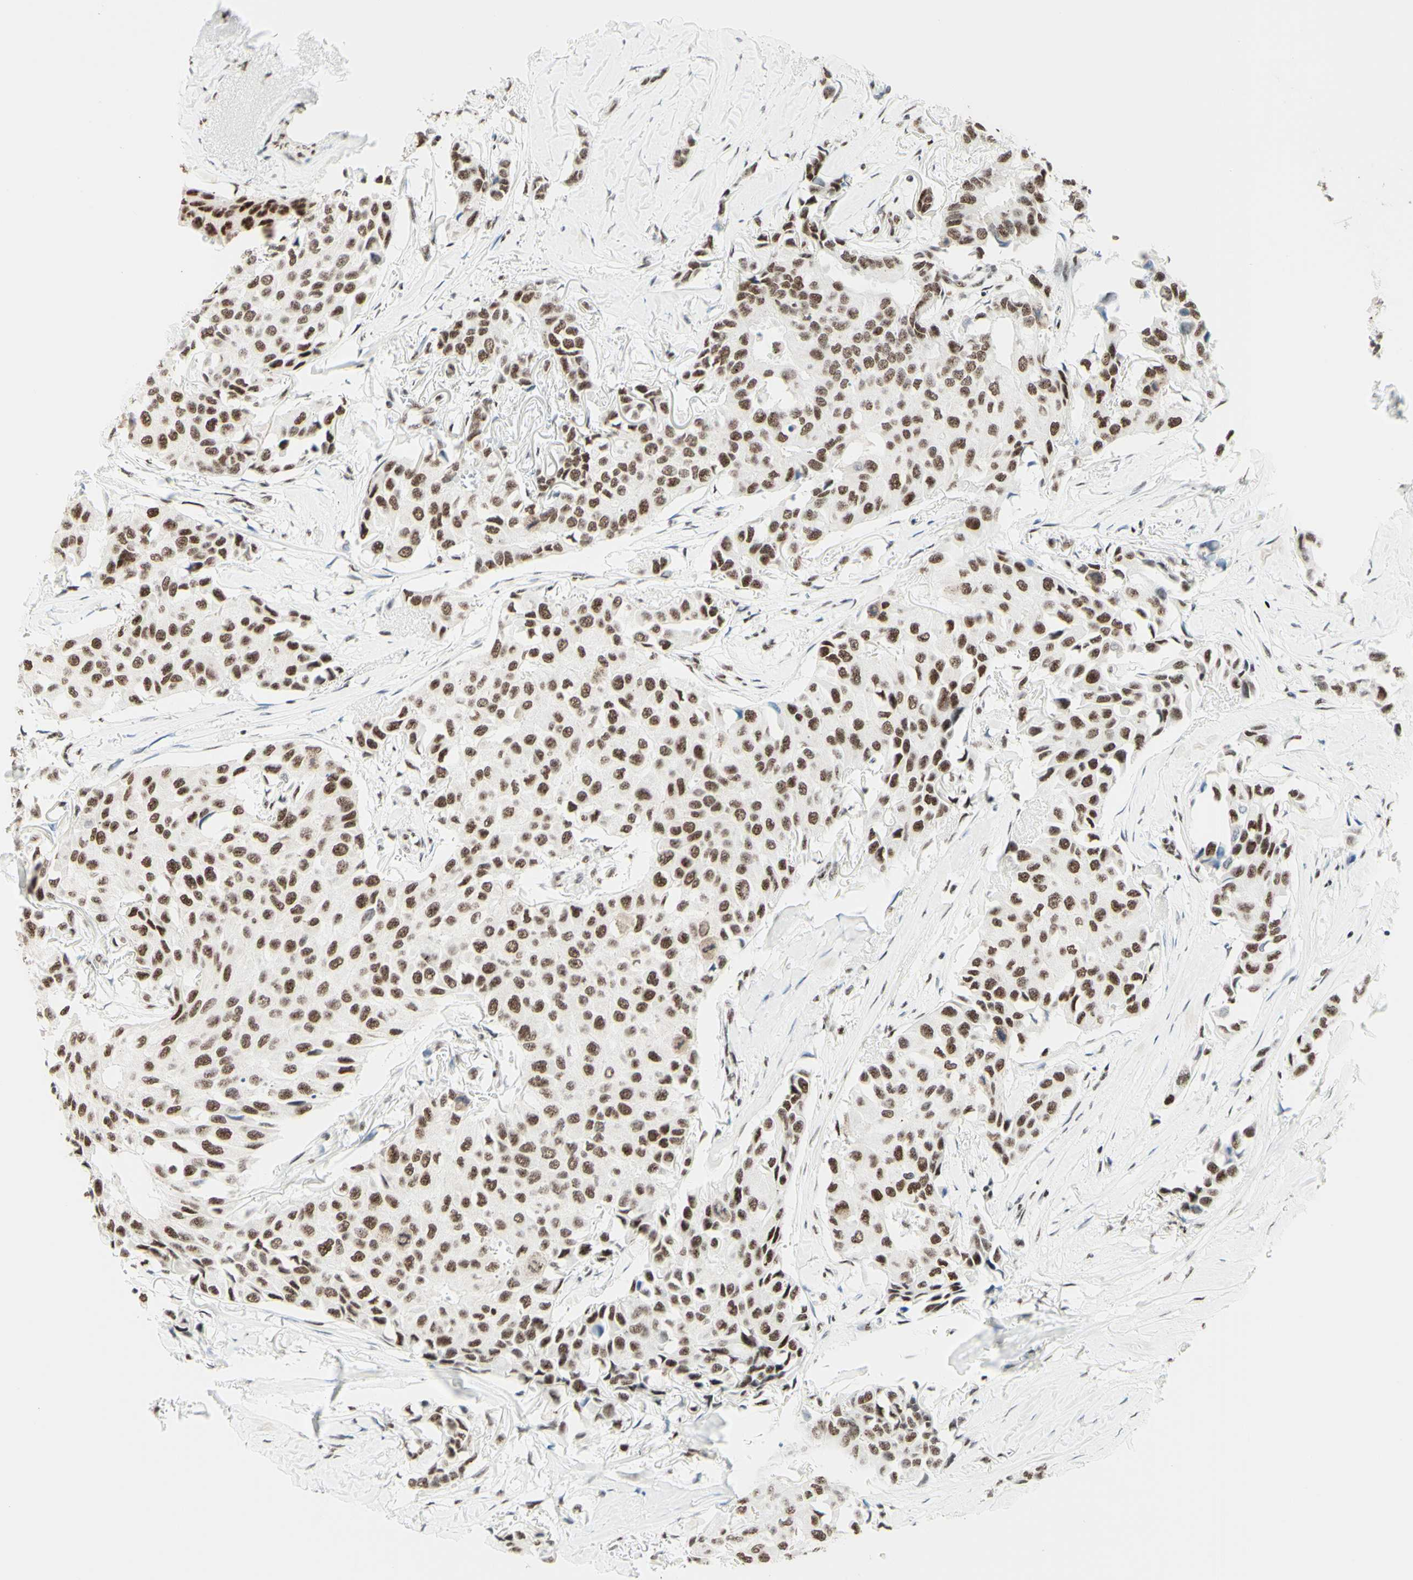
{"staining": {"intensity": "weak", "quantity": ">75%", "location": "nuclear"}, "tissue": "breast cancer", "cell_type": "Tumor cells", "image_type": "cancer", "snomed": [{"axis": "morphology", "description": "Duct carcinoma"}, {"axis": "topography", "description": "Breast"}], "caption": "Immunohistochemistry (IHC) (DAB) staining of breast cancer (intraductal carcinoma) exhibits weak nuclear protein positivity in approximately >75% of tumor cells.", "gene": "WTAP", "patient": {"sex": "female", "age": 80}}